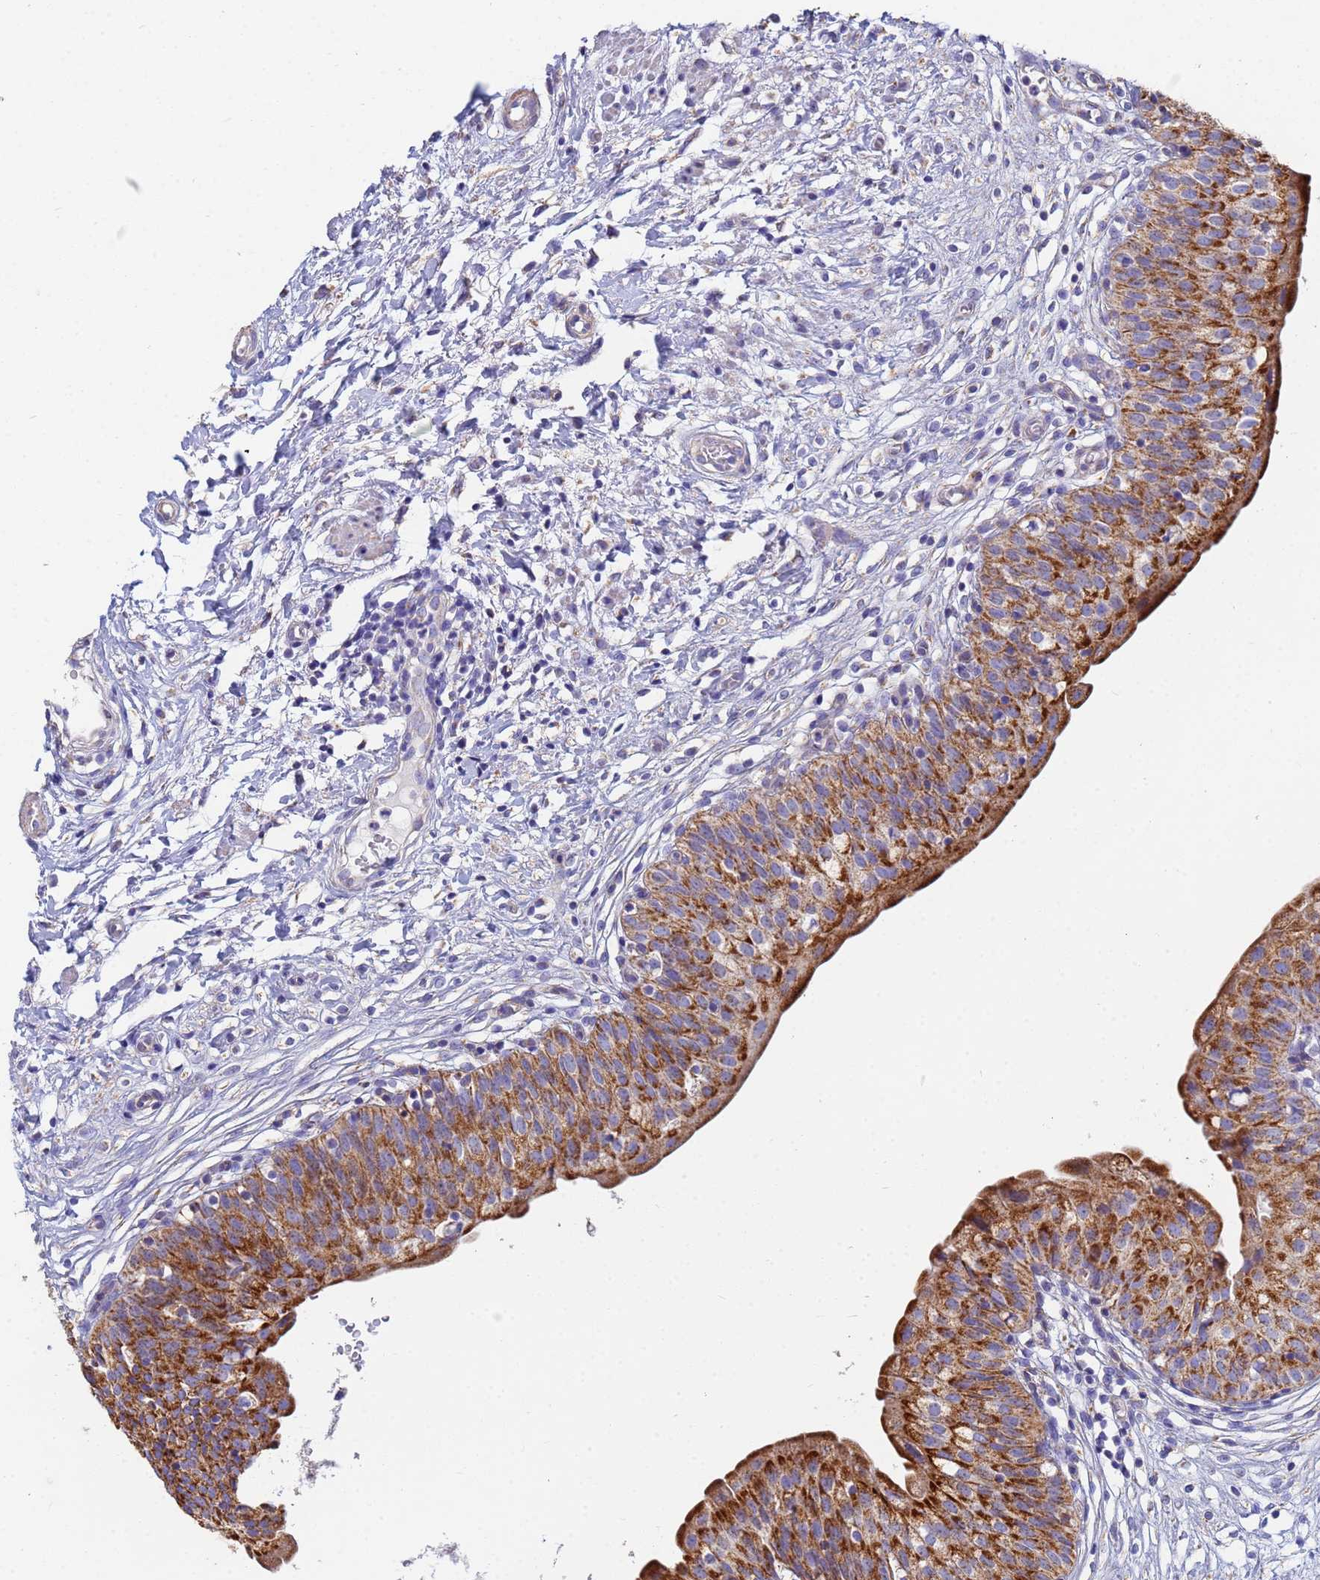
{"staining": {"intensity": "strong", "quantity": ">75%", "location": "cytoplasmic/membranous"}, "tissue": "urinary bladder", "cell_type": "Urothelial cells", "image_type": "normal", "snomed": [{"axis": "morphology", "description": "Normal tissue, NOS"}, {"axis": "topography", "description": "Urinary bladder"}], "caption": "An image showing strong cytoplasmic/membranous staining in approximately >75% of urothelial cells in normal urinary bladder, as visualized by brown immunohistochemical staining.", "gene": "UQCRHL", "patient": {"sex": "male", "age": 55}}